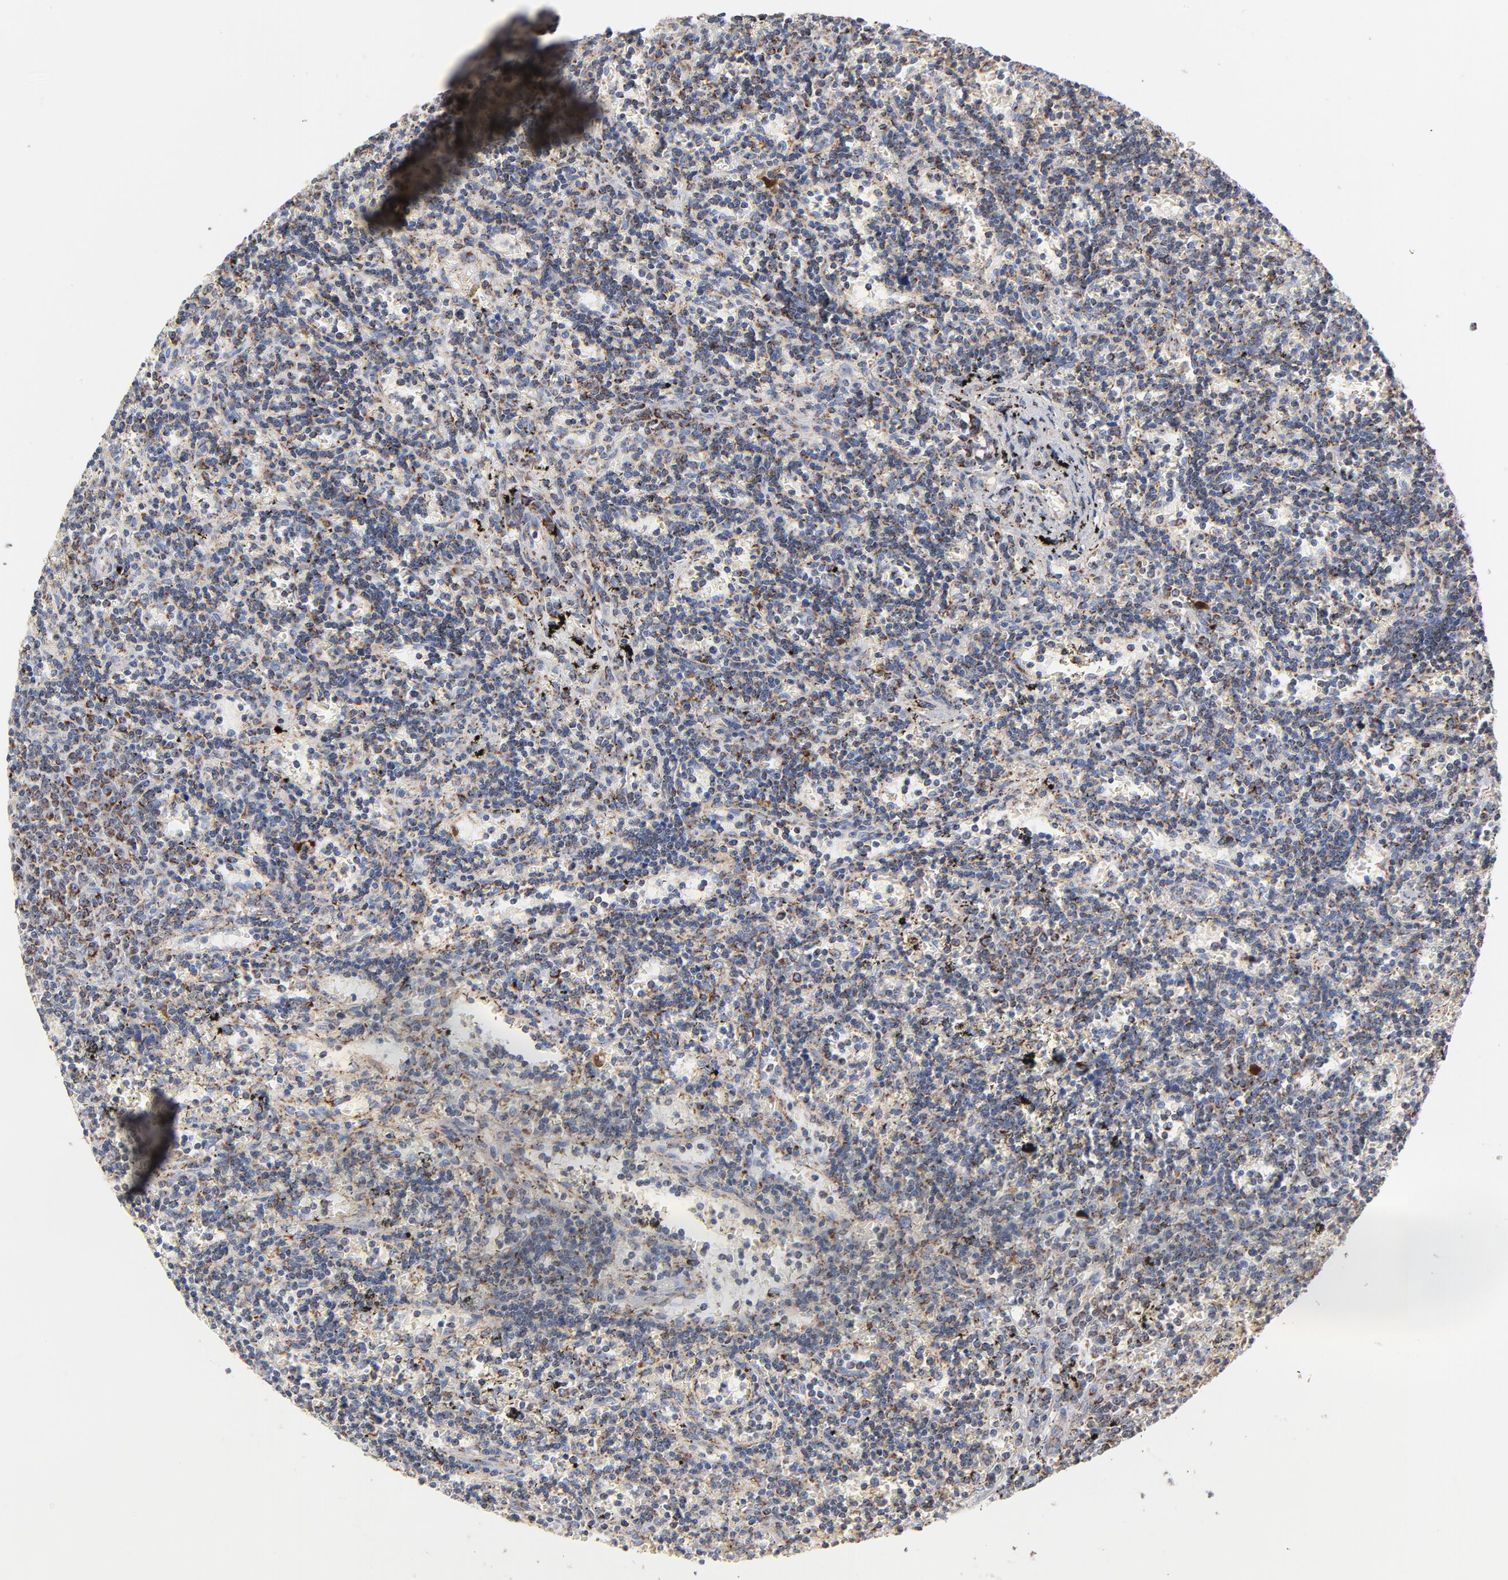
{"staining": {"intensity": "moderate", "quantity": ">75%", "location": "cytoplasmic/membranous"}, "tissue": "lymphoma", "cell_type": "Tumor cells", "image_type": "cancer", "snomed": [{"axis": "morphology", "description": "Malignant lymphoma, non-Hodgkin's type, Low grade"}, {"axis": "topography", "description": "Spleen"}], "caption": "Malignant lymphoma, non-Hodgkin's type (low-grade) was stained to show a protein in brown. There is medium levels of moderate cytoplasmic/membranous staining in about >75% of tumor cells.", "gene": "DIABLO", "patient": {"sex": "male", "age": 60}}